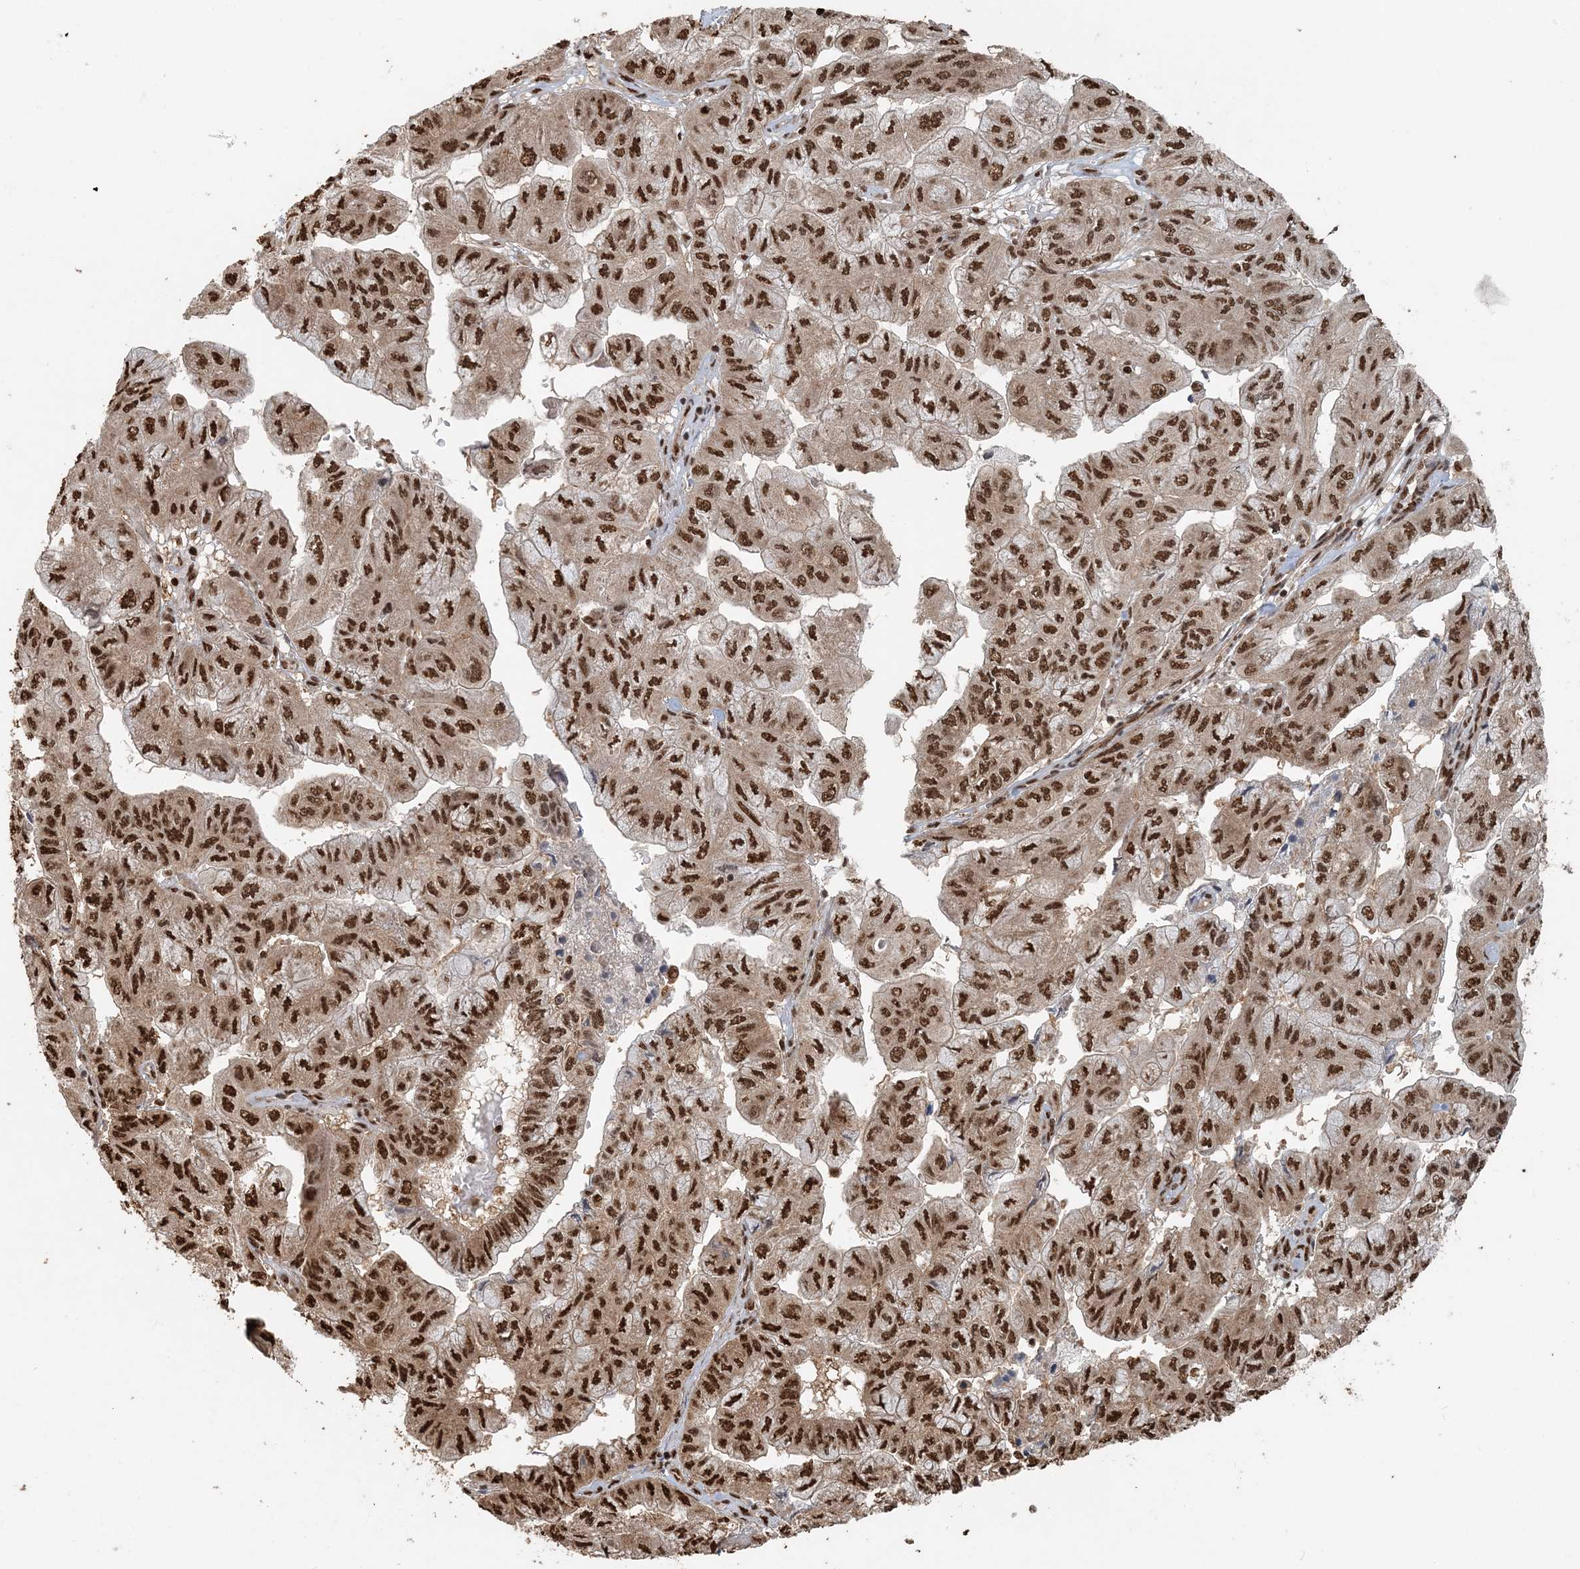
{"staining": {"intensity": "strong", "quantity": ">75%", "location": "nuclear"}, "tissue": "pancreatic cancer", "cell_type": "Tumor cells", "image_type": "cancer", "snomed": [{"axis": "morphology", "description": "Adenocarcinoma, NOS"}, {"axis": "topography", "description": "Pancreas"}], "caption": "This image shows pancreatic cancer stained with IHC to label a protein in brown. The nuclear of tumor cells show strong positivity for the protein. Nuclei are counter-stained blue.", "gene": "ARHGAP35", "patient": {"sex": "male", "age": 51}}